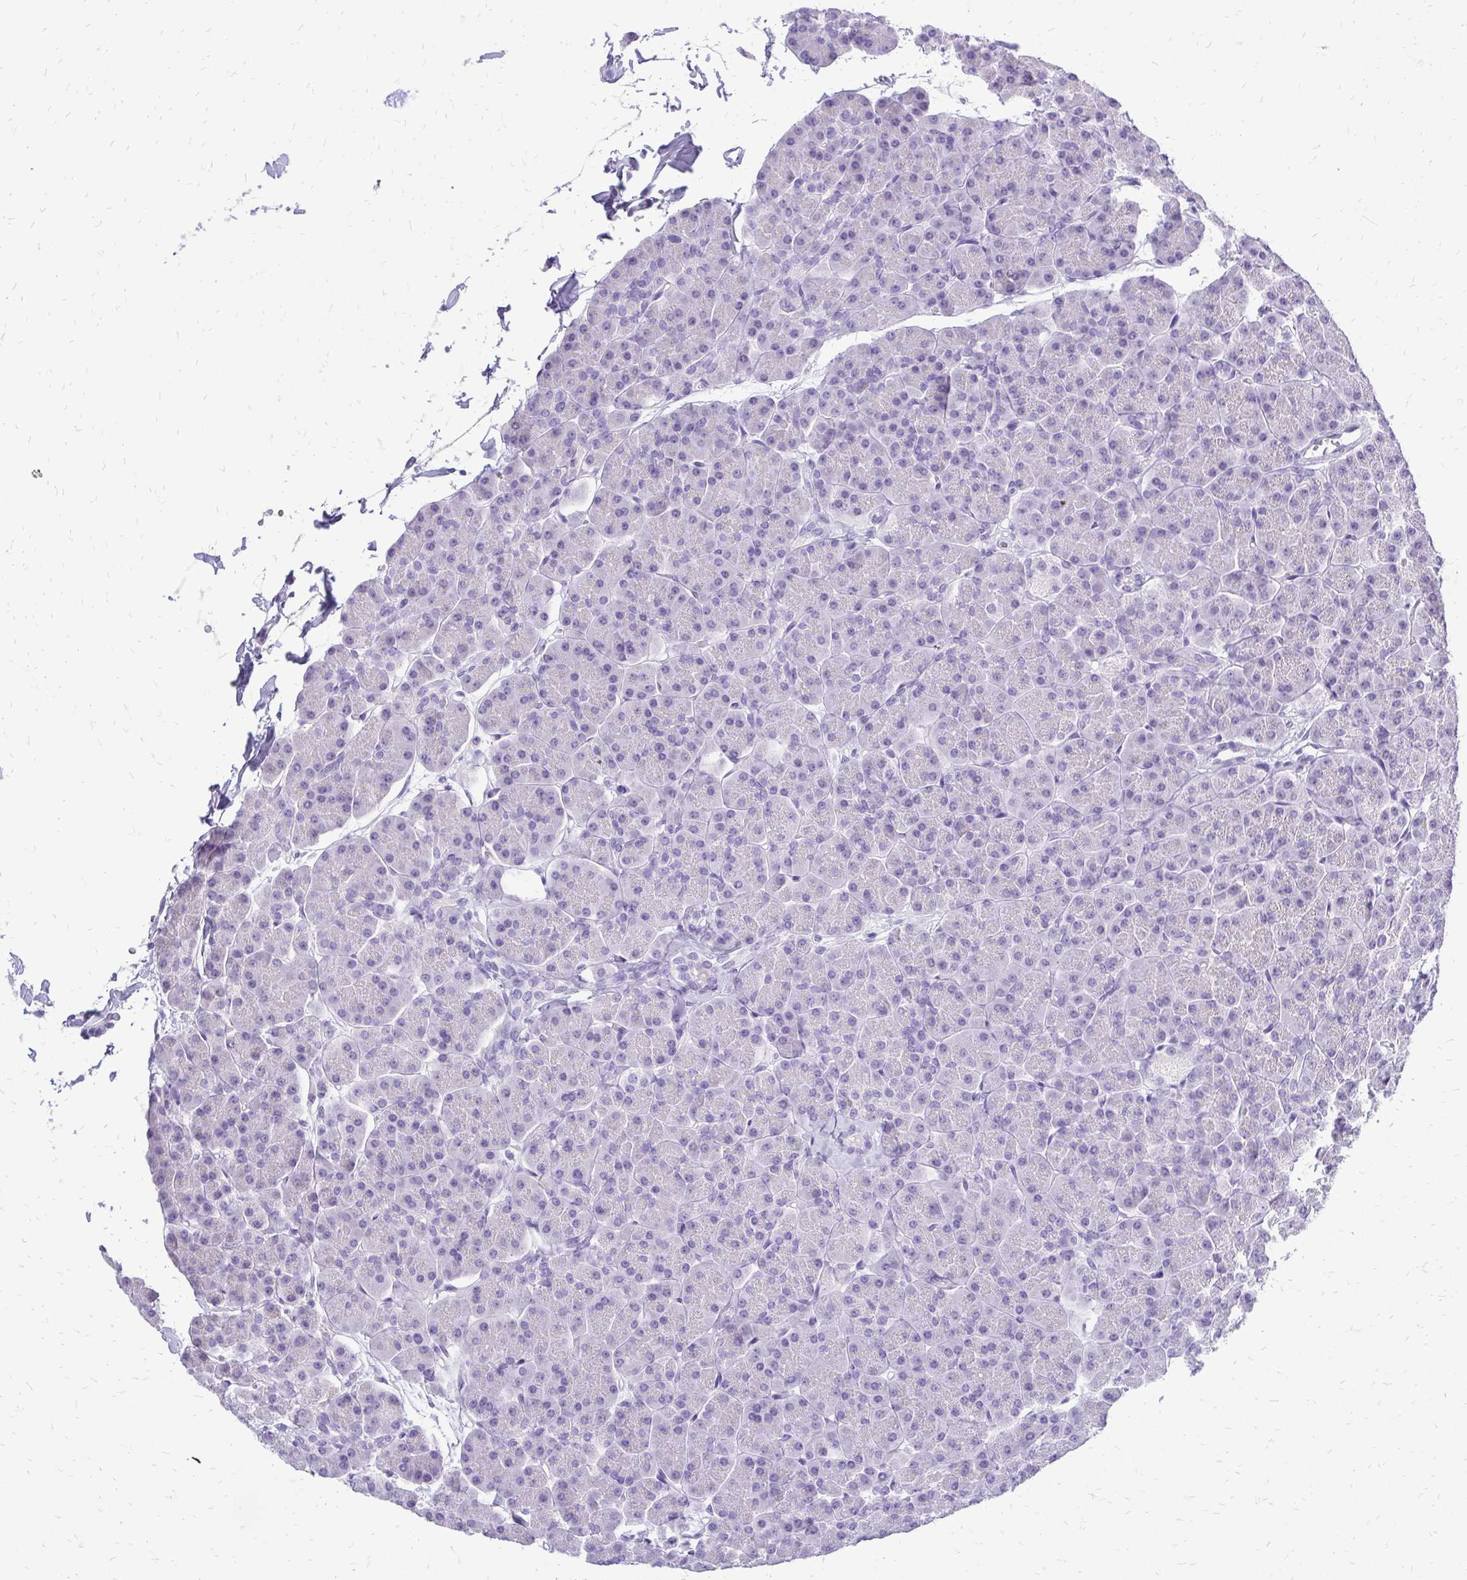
{"staining": {"intensity": "negative", "quantity": "none", "location": "none"}, "tissue": "pancreas", "cell_type": "Exocrine glandular cells", "image_type": "normal", "snomed": [{"axis": "morphology", "description": "Normal tissue, NOS"}, {"axis": "topography", "description": "Pancreas"}, {"axis": "topography", "description": "Peripheral nerve tissue"}], "caption": "IHC histopathology image of normal pancreas: human pancreas stained with DAB reveals no significant protein staining in exocrine glandular cells.", "gene": "SLC32A1", "patient": {"sex": "male", "age": 54}}